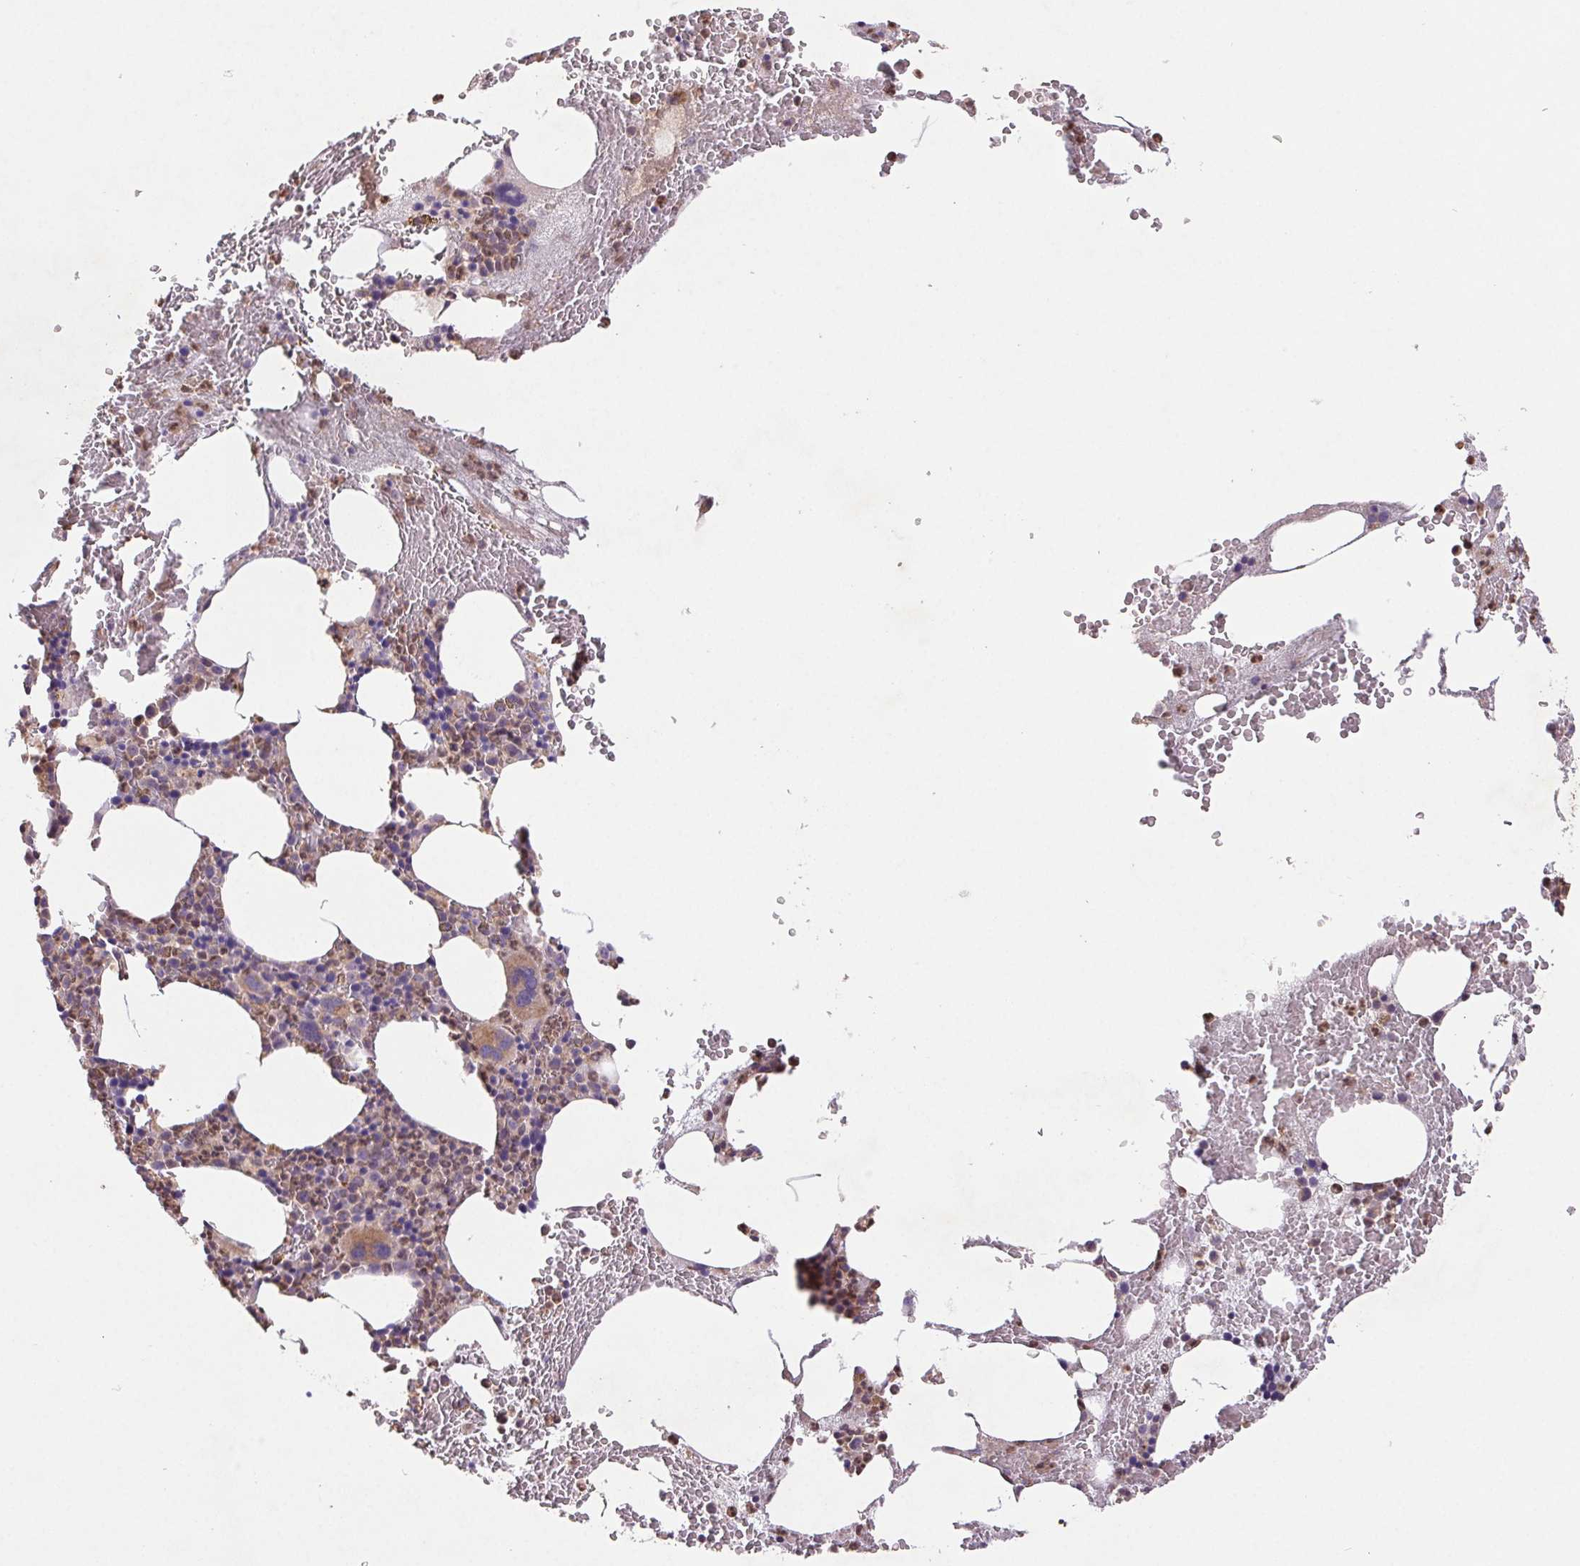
{"staining": {"intensity": "moderate", "quantity": "<25%", "location": "cytoplasmic/membranous"}, "tissue": "bone marrow", "cell_type": "Hematopoietic cells", "image_type": "normal", "snomed": [{"axis": "morphology", "description": "Normal tissue, NOS"}, {"axis": "topography", "description": "Bone marrow"}], "caption": "The photomicrograph exhibits immunohistochemical staining of unremarkable bone marrow. There is moderate cytoplasmic/membranous expression is present in approximately <25% of hematopoietic cells.", "gene": "RAB11A", "patient": {"sex": "male", "age": 89}}